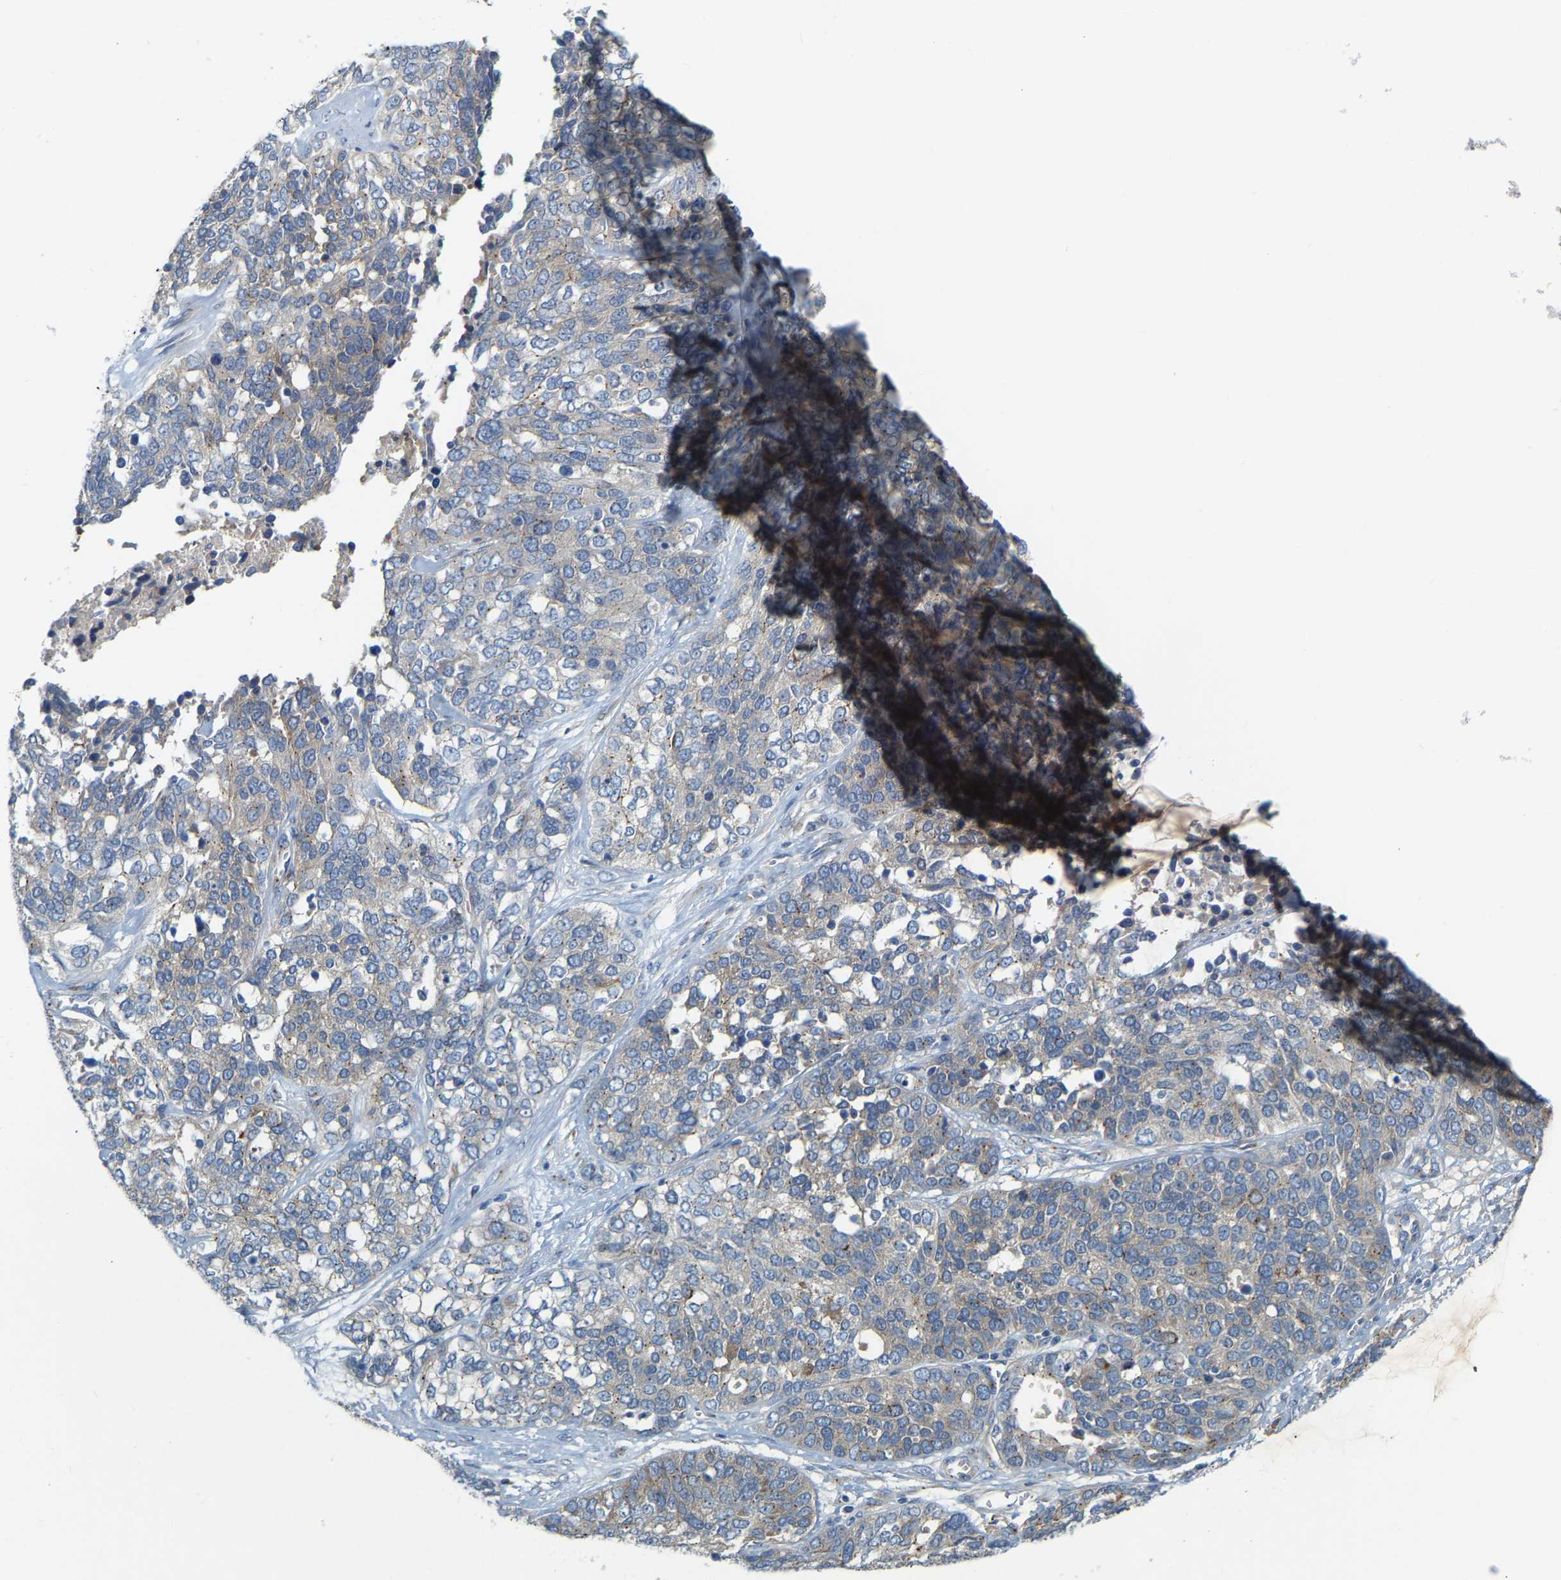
{"staining": {"intensity": "negative", "quantity": "none", "location": "none"}, "tissue": "ovarian cancer", "cell_type": "Tumor cells", "image_type": "cancer", "snomed": [{"axis": "morphology", "description": "Cystadenocarcinoma, serous, NOS"}, {"axis": "topography", "description": "Ovary"}], "caption": "This is an IHC micrograph of human ovarian cancer (serous cystadenocarcinoma). There is no staining in tumor cells.", "gene": "PCNT", "patient": {"sex": "female", "age": 44}}